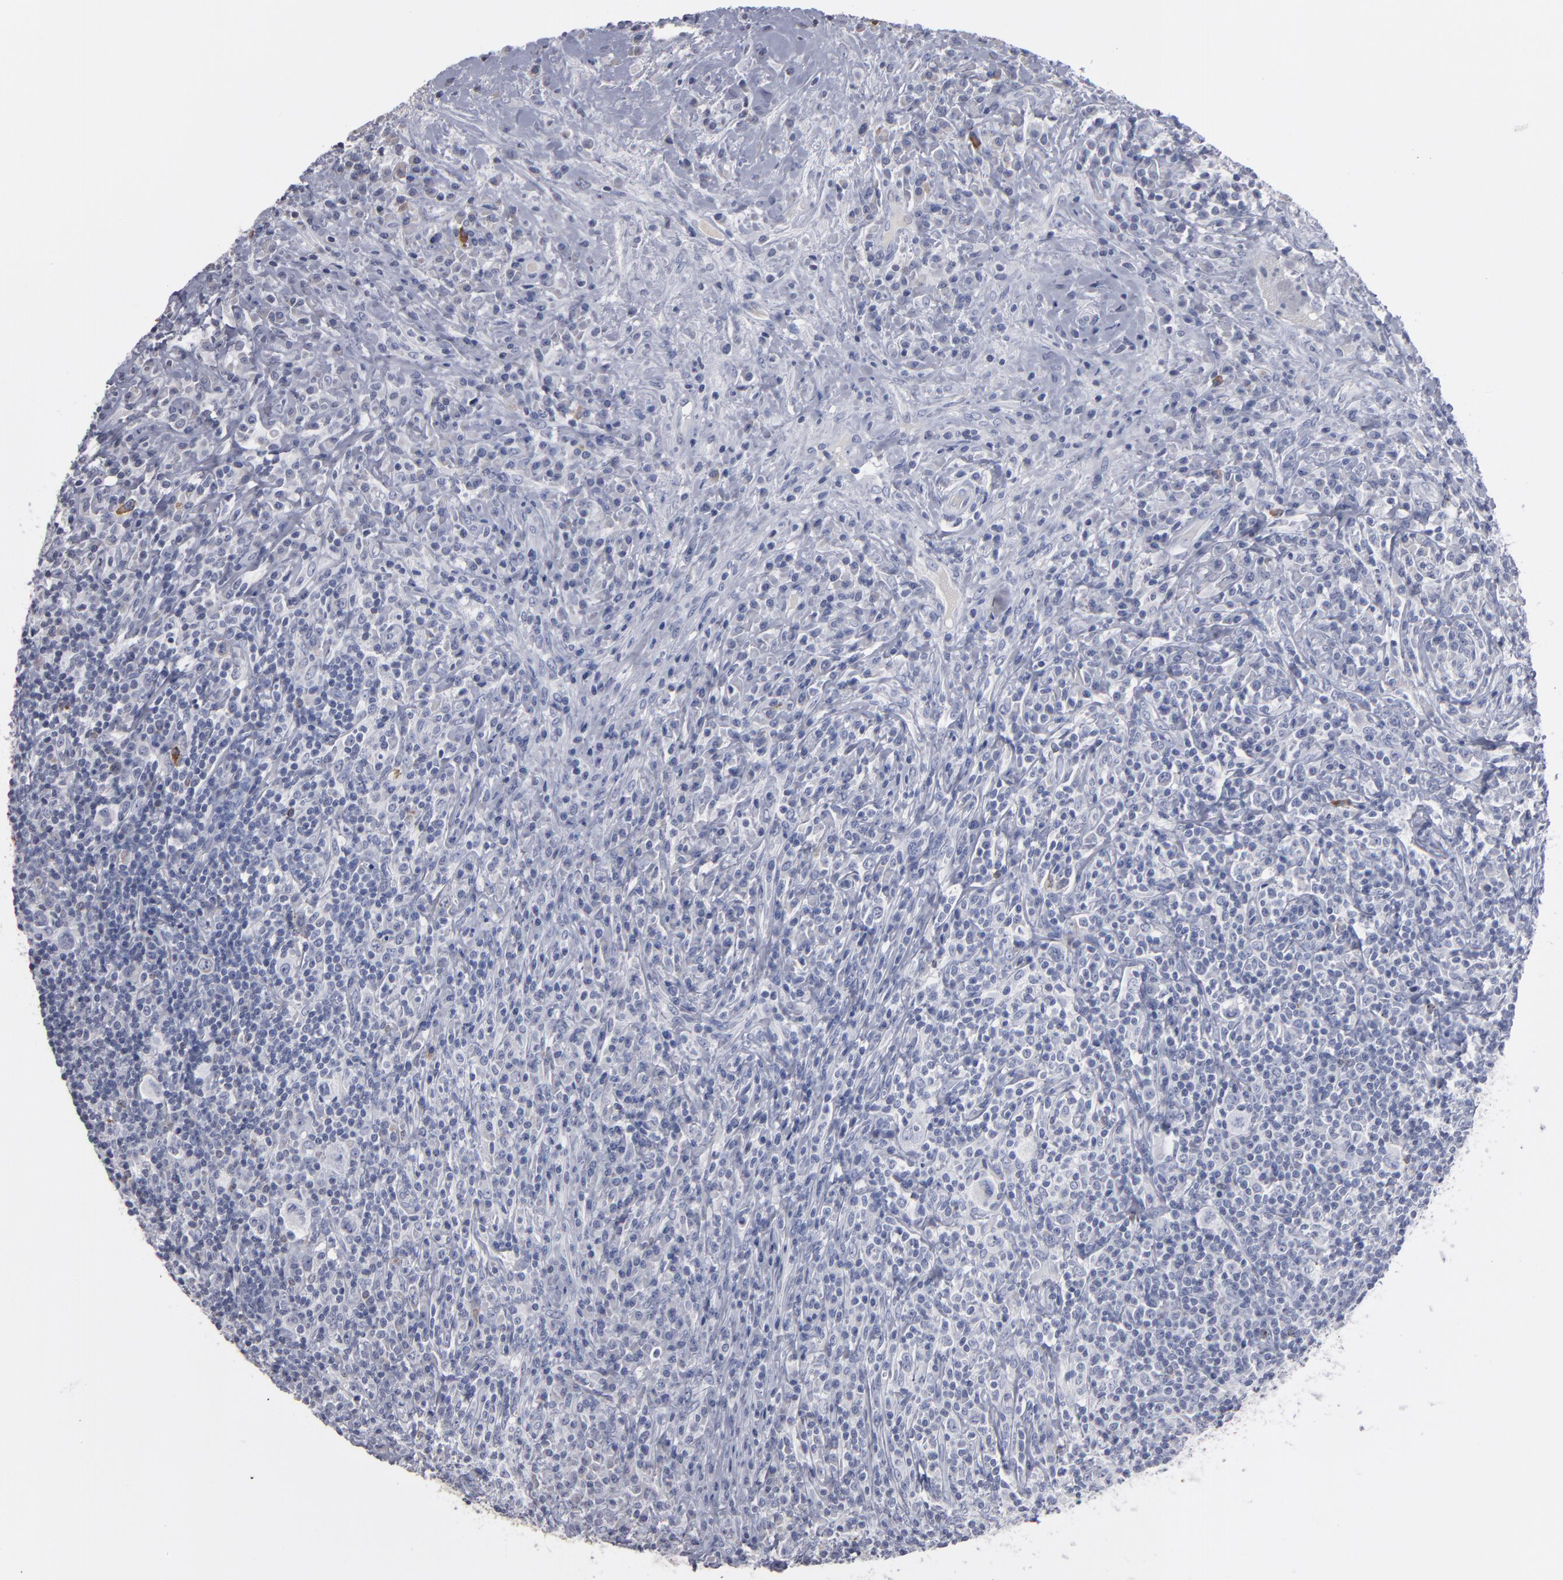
{"staining": {"intensity": "negative", "quantity": "none", "location": "none"}, "tissue": "lymphoma", "cell_type": "Tumor cells", "image_type": "cancer", "snomed": [{"axis": "morphology", "description": "Hodgkin's disease, NOS"}, {"axis": "topography", "description": "Lymph node"}], "caption": "Human lymphoma stained for a protein using immunohistochemistry demonstrates no positivity in tumor cells.", "gene": "RPH3A", "patient": {"sex": "female", "age": 25}}